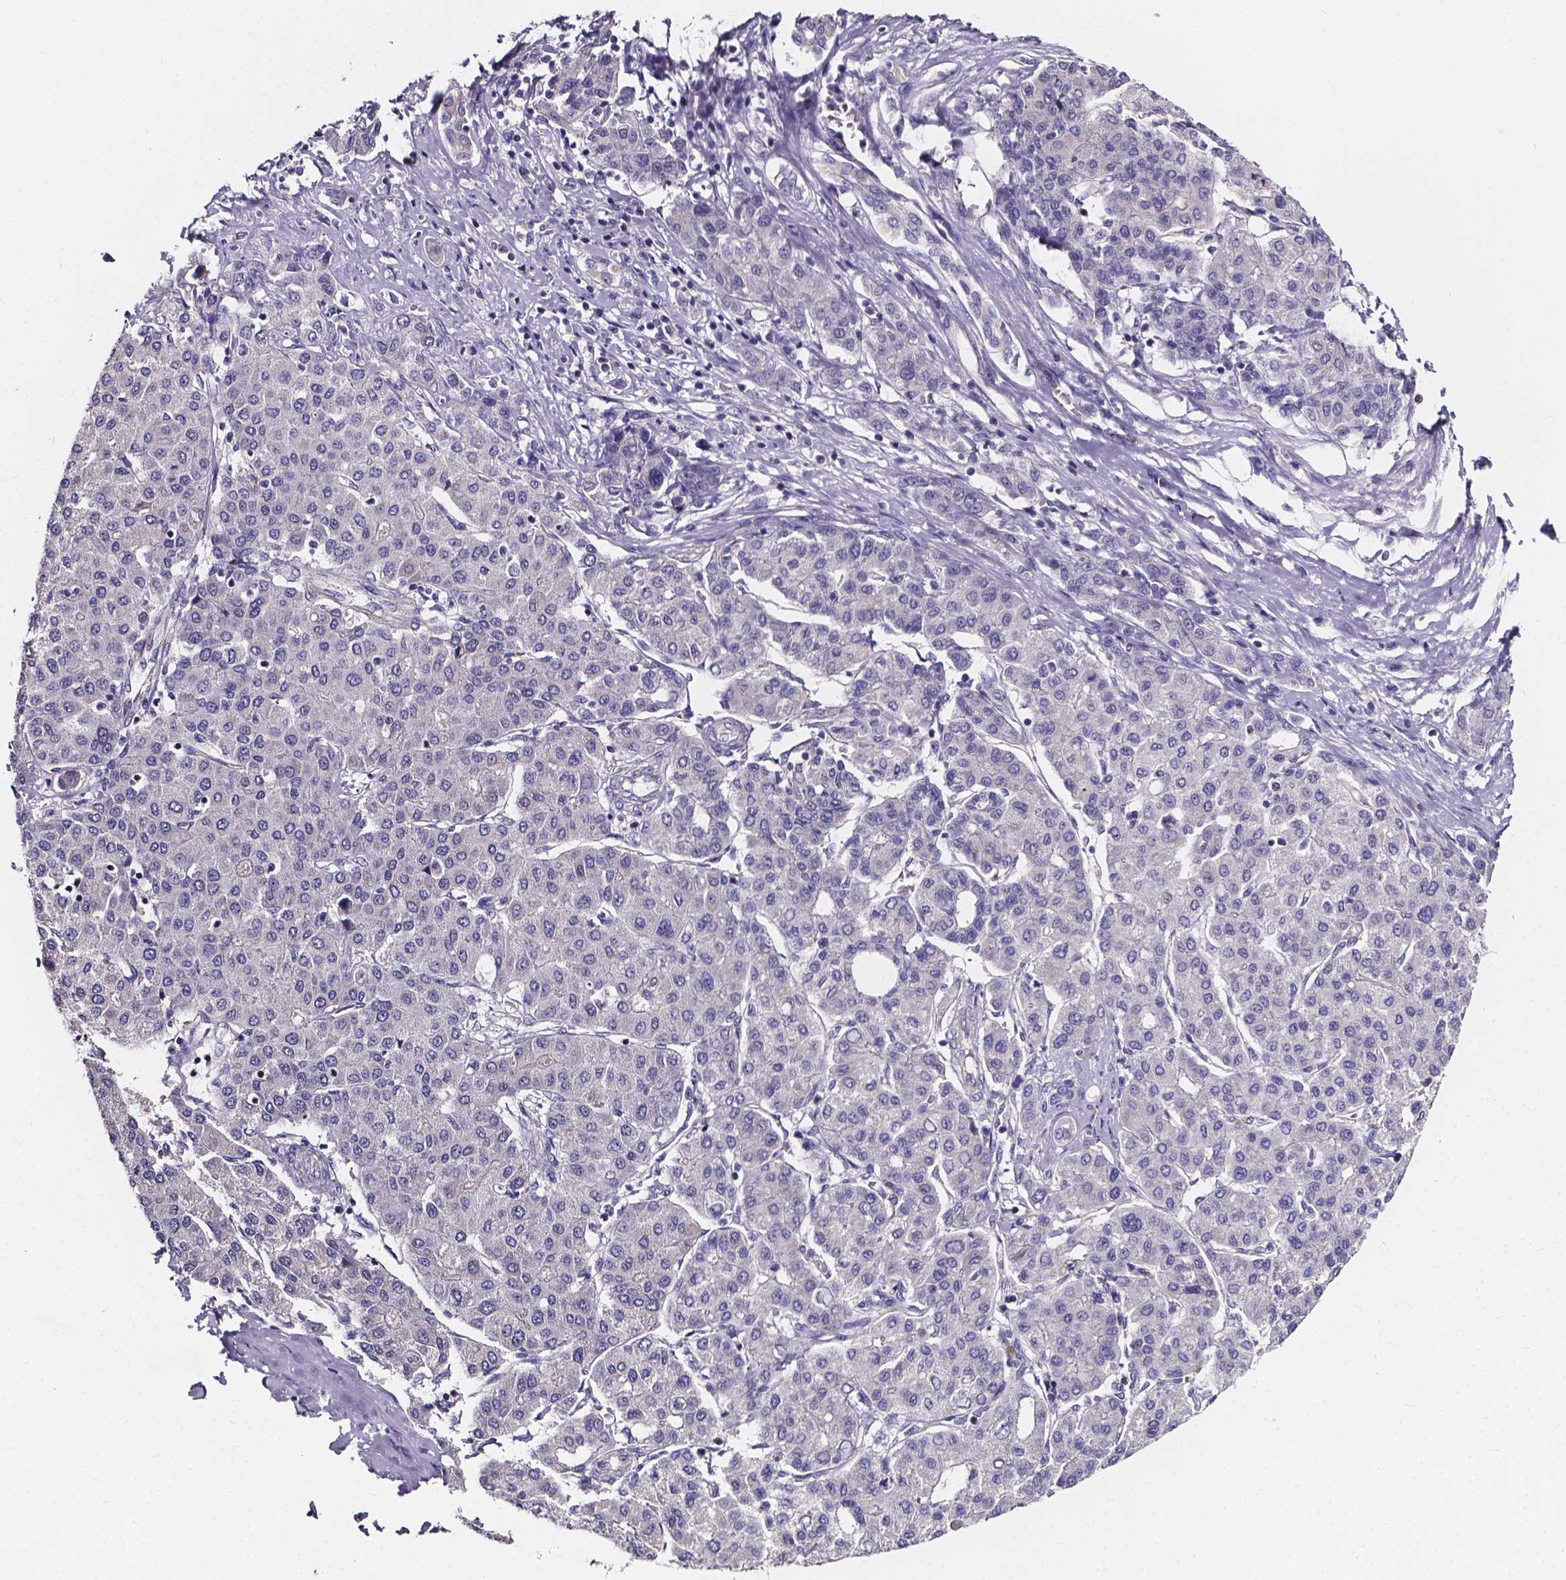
{"staining": {"intensity": "negative", "quantity": "none", "location": "none"}, "tissue": "liver cancer", "cell_type": "Tumor cells", "image_type": "cancer", "snomed": [{"axis": "morphology", "description": "Carcinoma, Hepatocellular, NOS"}, {"axis": "topography", "description": "Liver"}], "caption": "Liver hepatocellular carcinoma stained for a protein using IHC exhibits no expression tumor cells.", "gene": "THEMIS", "patient": {"sex": "male", "age": 65}}